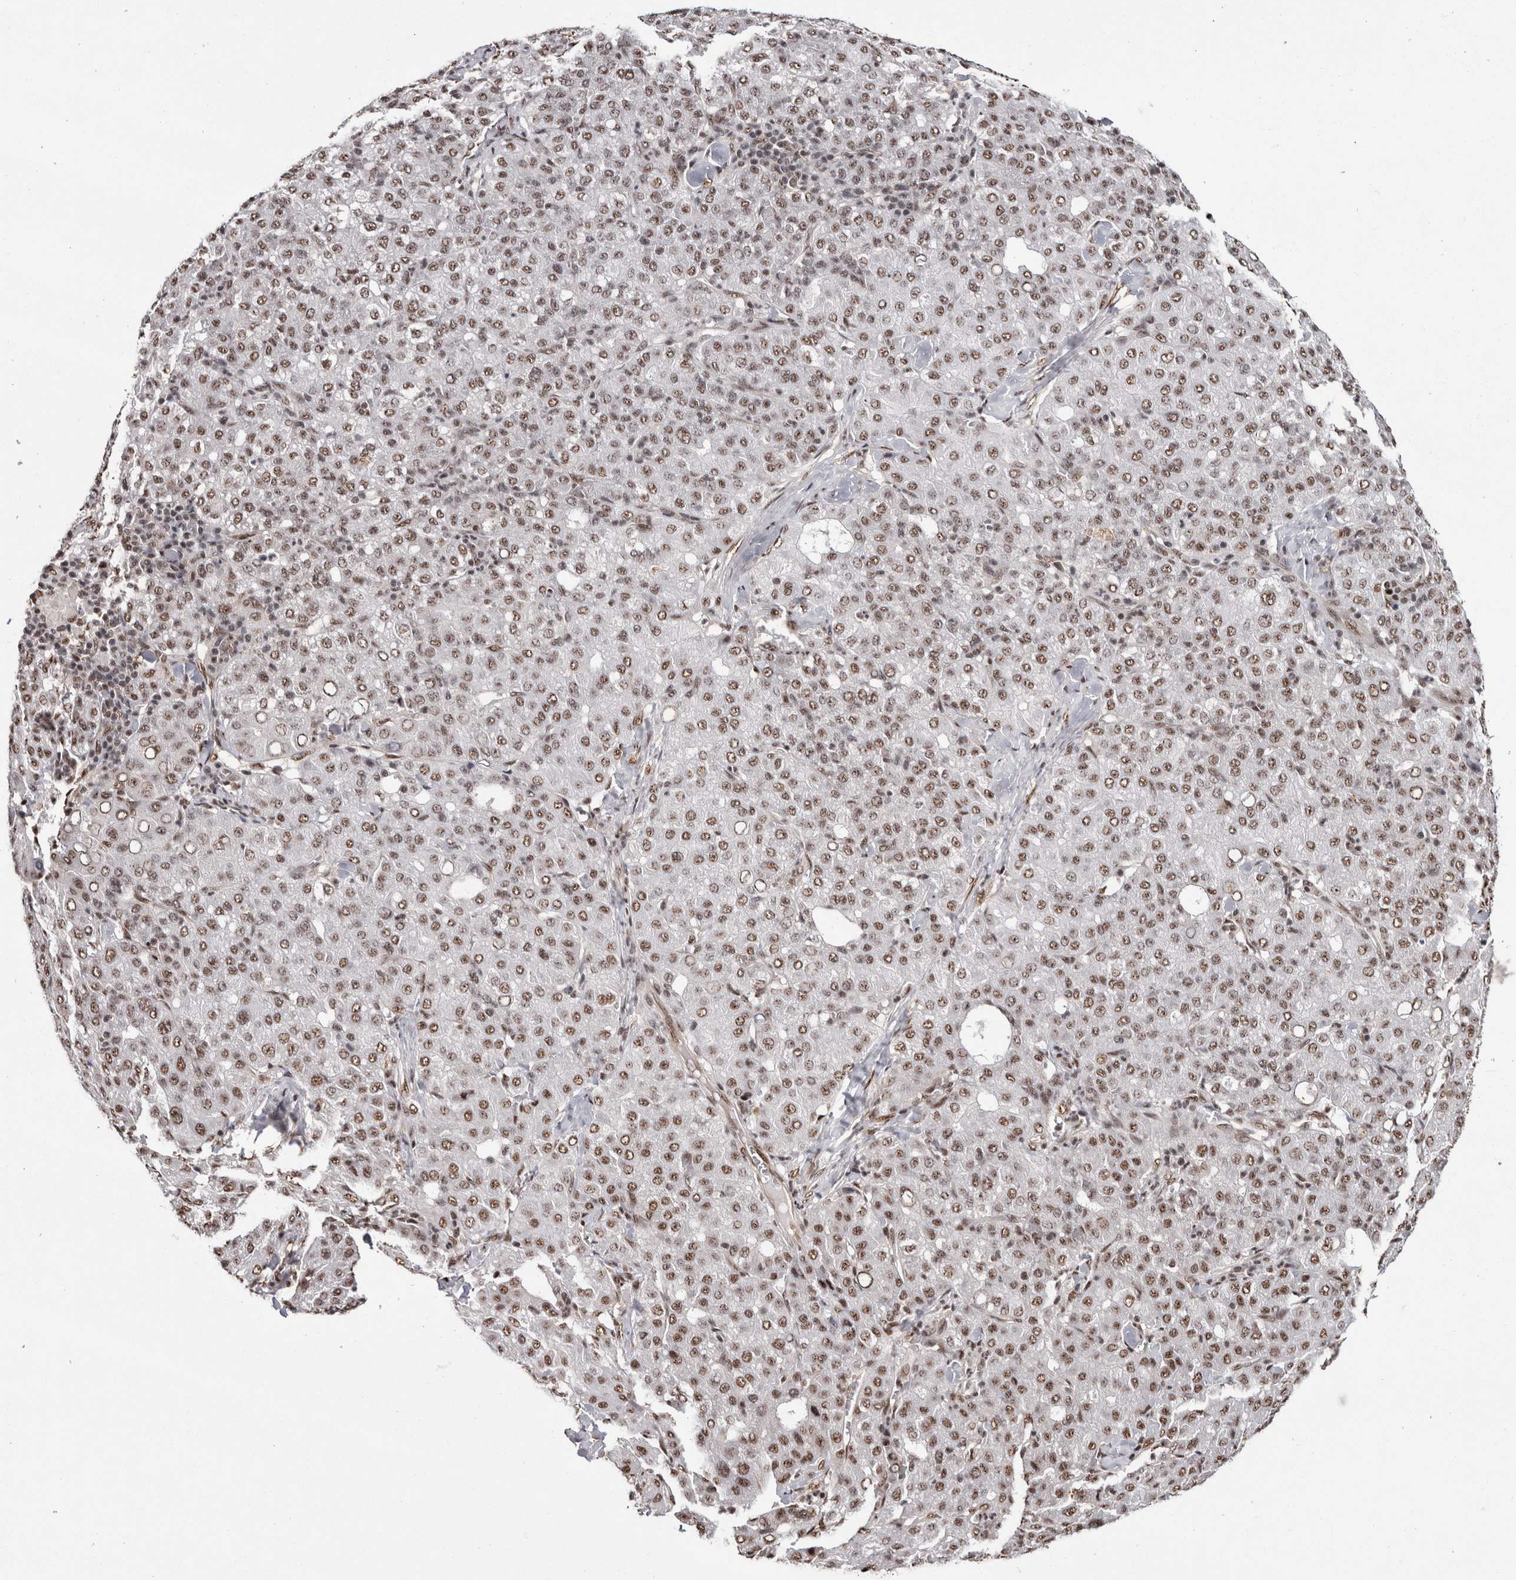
{"staining": {"intensity": "moderate", "quantity": ">75%", "location": "nuclear"}, "tissue": "liver cancer", "cell_type": "Tumor cells", "image_type": "cancer", "snomed": [{"axis": "morphology", "description": "Carcinoma, Hepatocellular, NOS"}, {"axis": "topography", "description": "Liver"}], "caption": "Approximately >75% of tumor cells in liver hepatocellular carcinoma reveal moderate nuclear protein positivity as visualized by brown immunohistochemical staining.", "gene": "MKNK1", "patient": {"sex": "male", "age": 65}}